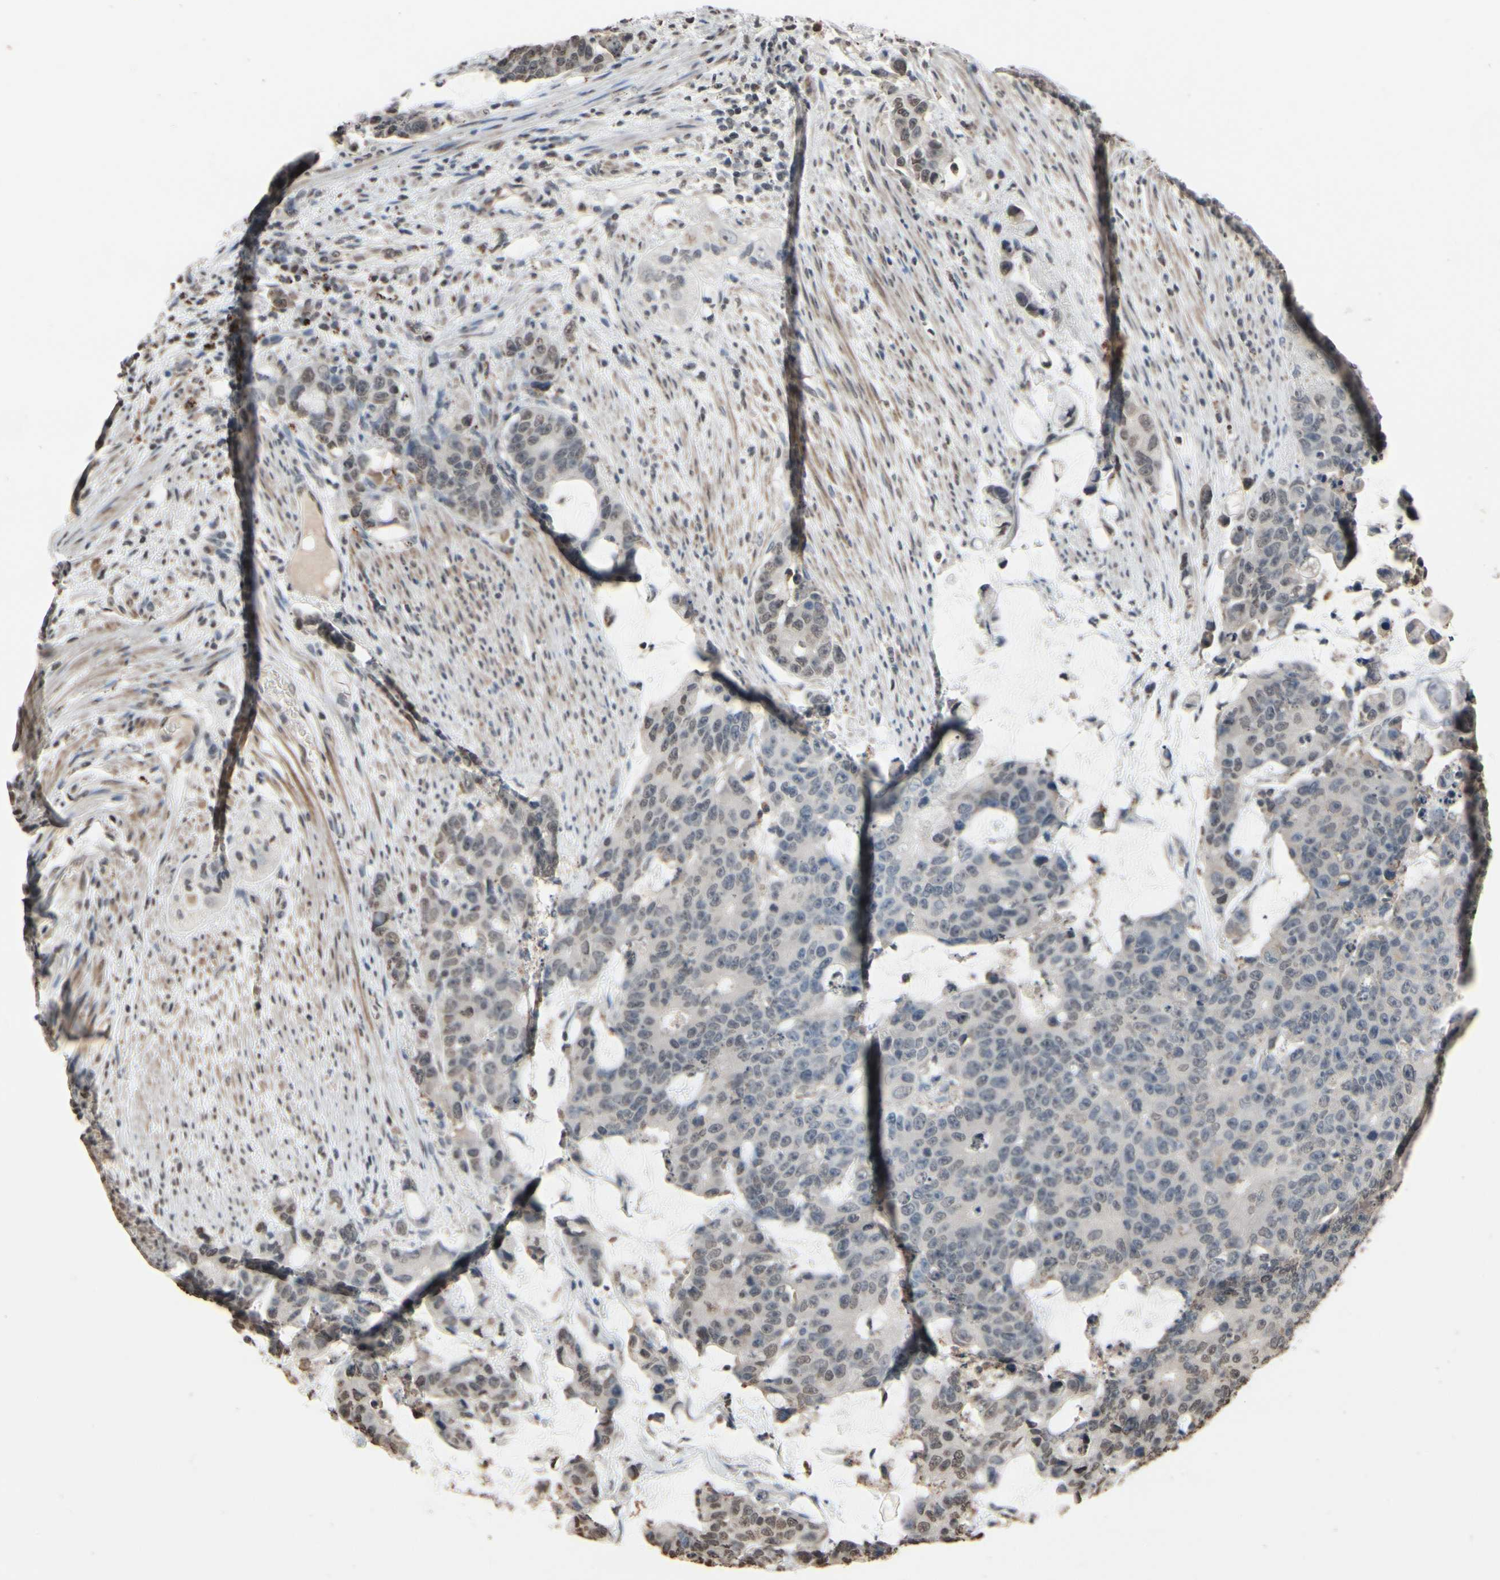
{"staining": {"intensity": "negative", "quantity": "none", "location": "none"}, "tissue": "colorectal cancer", "cell_type": "Tumor cells", "image_type": "cancer", "snomed": [{"axis": "morphology", "description": "Adenocarcinoma, NOS"}, {"axis": "topography", "description": "Colon"}], "caption": "Tumor cells show no significant staining in colorectal adenocarcinoma.", "gene": "HIPK2", "patient": {"sex": "female", "age": 86}}